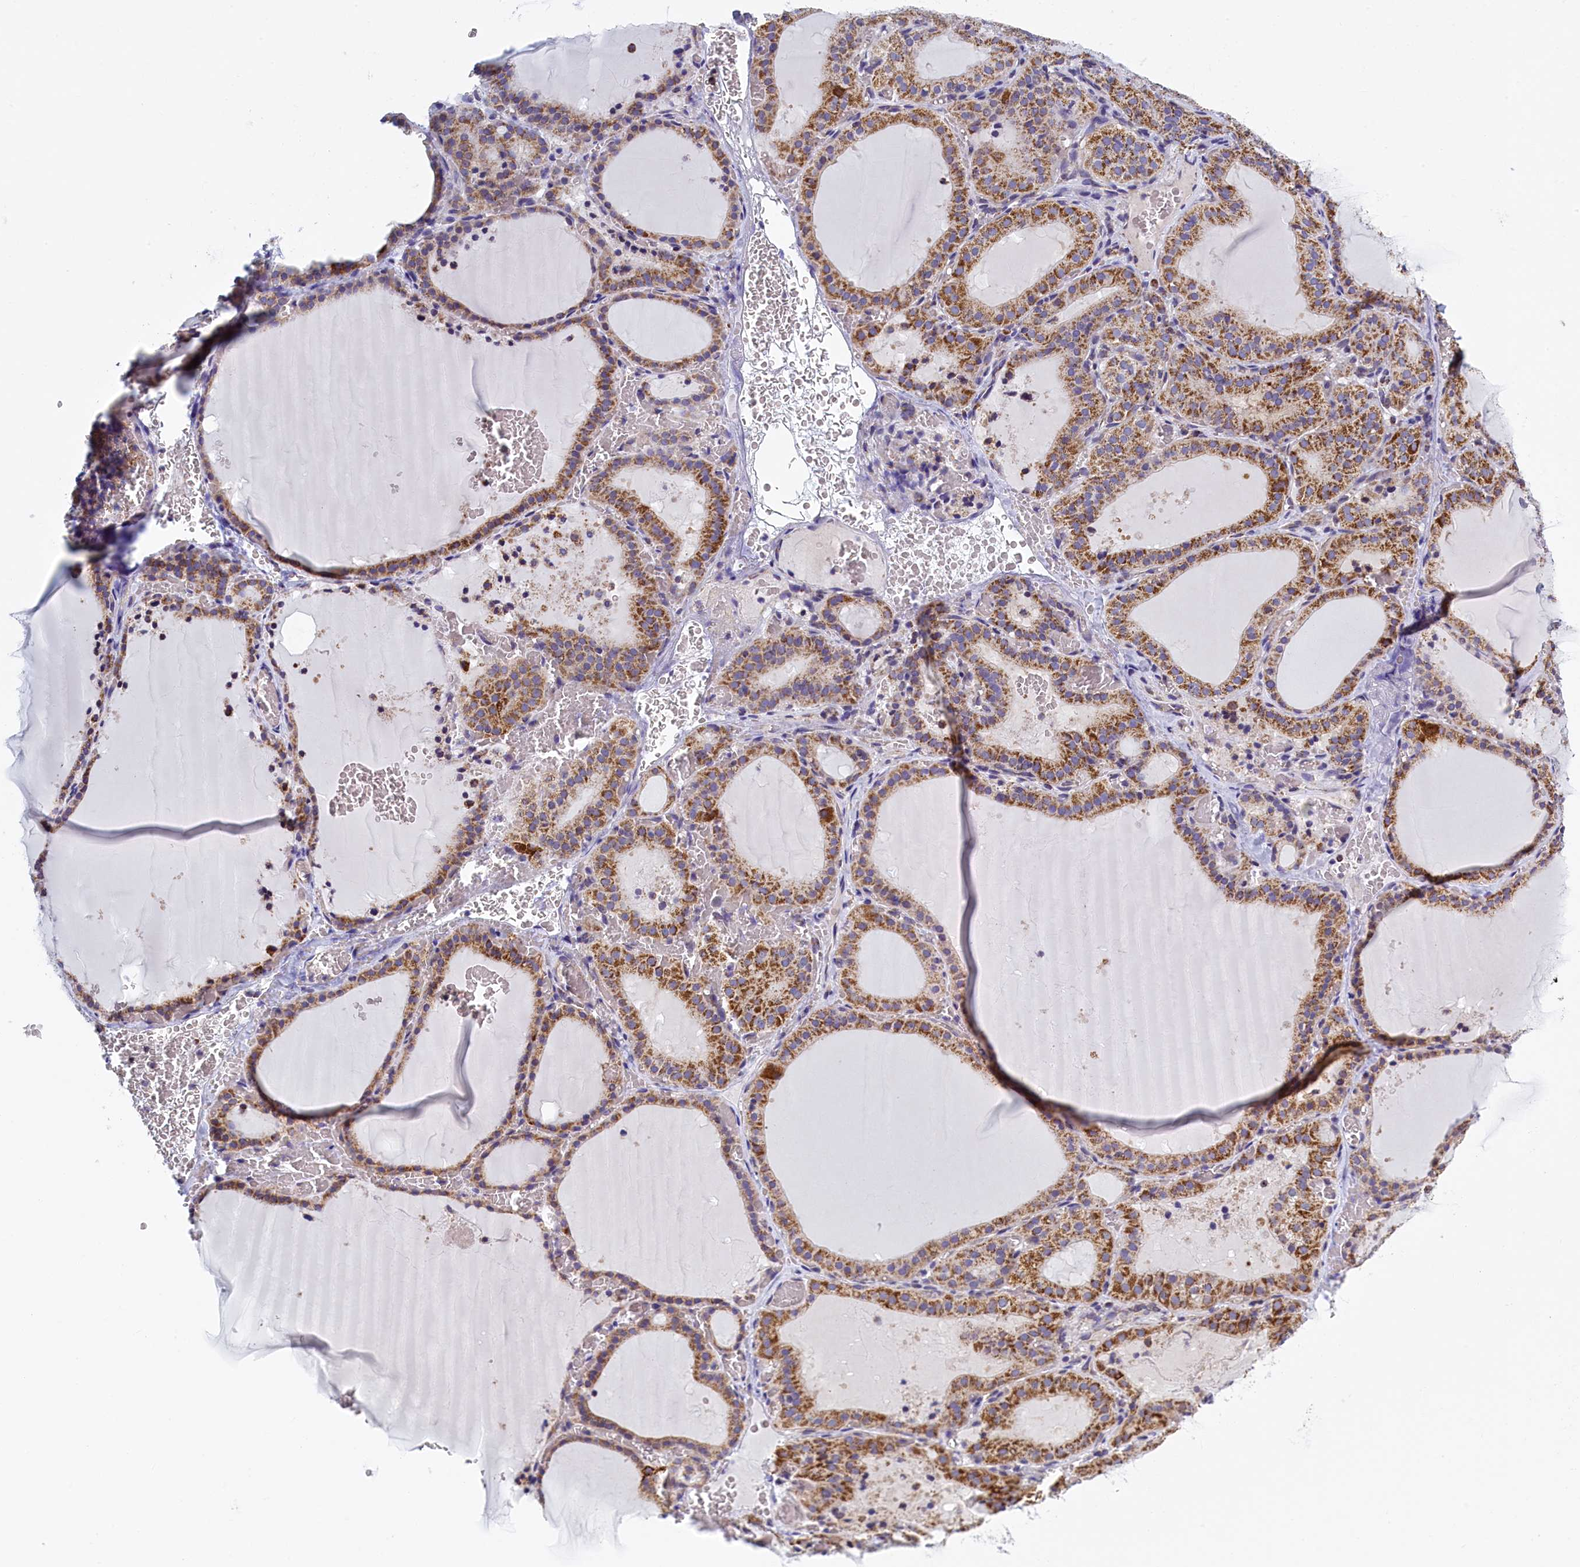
{"staining": {"intensity": "moderate", "quantity": ">75%", "location": "cytoplasmic/membranous"}, "tissue": "thyroid gland", "cell_type": "Glandular cells", "image_type": "normal", "snomed": [{"axis": "morphology", "description": "Normal tissue, NOS"}, {"axis": "topography", "description": "Thyroid gland"}], "caption": "This micrograph displays IHC staining of normal human thyroid gland, with medium moderate cytoplasmic/membranous staining in approximately >75% of glandular cells.", "gene": "IFT122", "patient": {"sex": "female", "age": 39}}